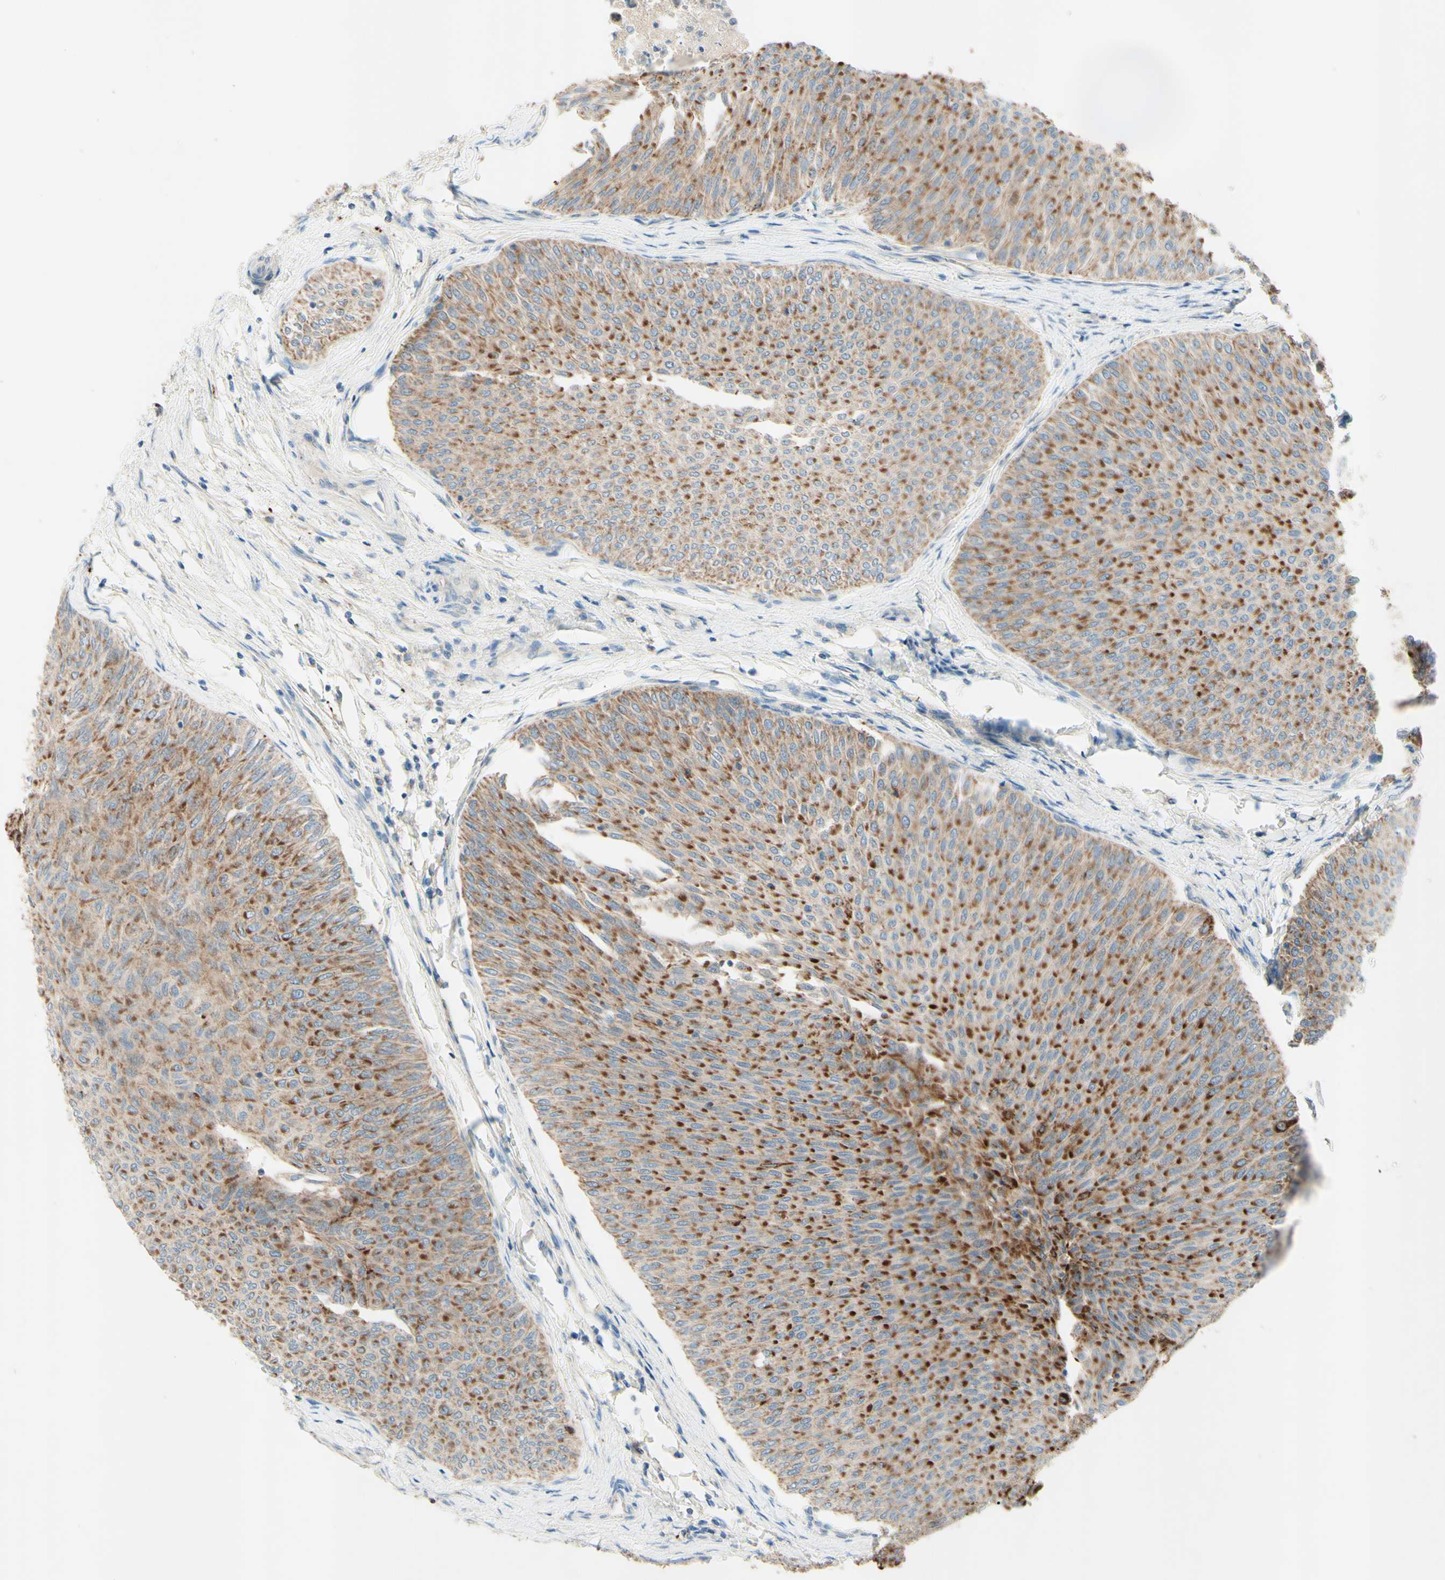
{"staining": {"intensity": "strong", "quantity": ">75%", "location": "cytoplasmic/membranous"}, "tissue": "urothelial cancer", "cell_type": "Tumor cells", "image_type": "cancer", "snomed": [{"axis": "morphology", "description": "Urothelial carcinoma, Low grade"}, {"axis": "topography", "description": "Urinary bladder"}], "caption": "About >75% of tumor cells in human urothelial cancer show strong cytoplasmic/membranous protein staining as visualized by brown immunohistochemical staining.", "gene": "ARMC10", "patient": {"sex": "male", "age": 78}}